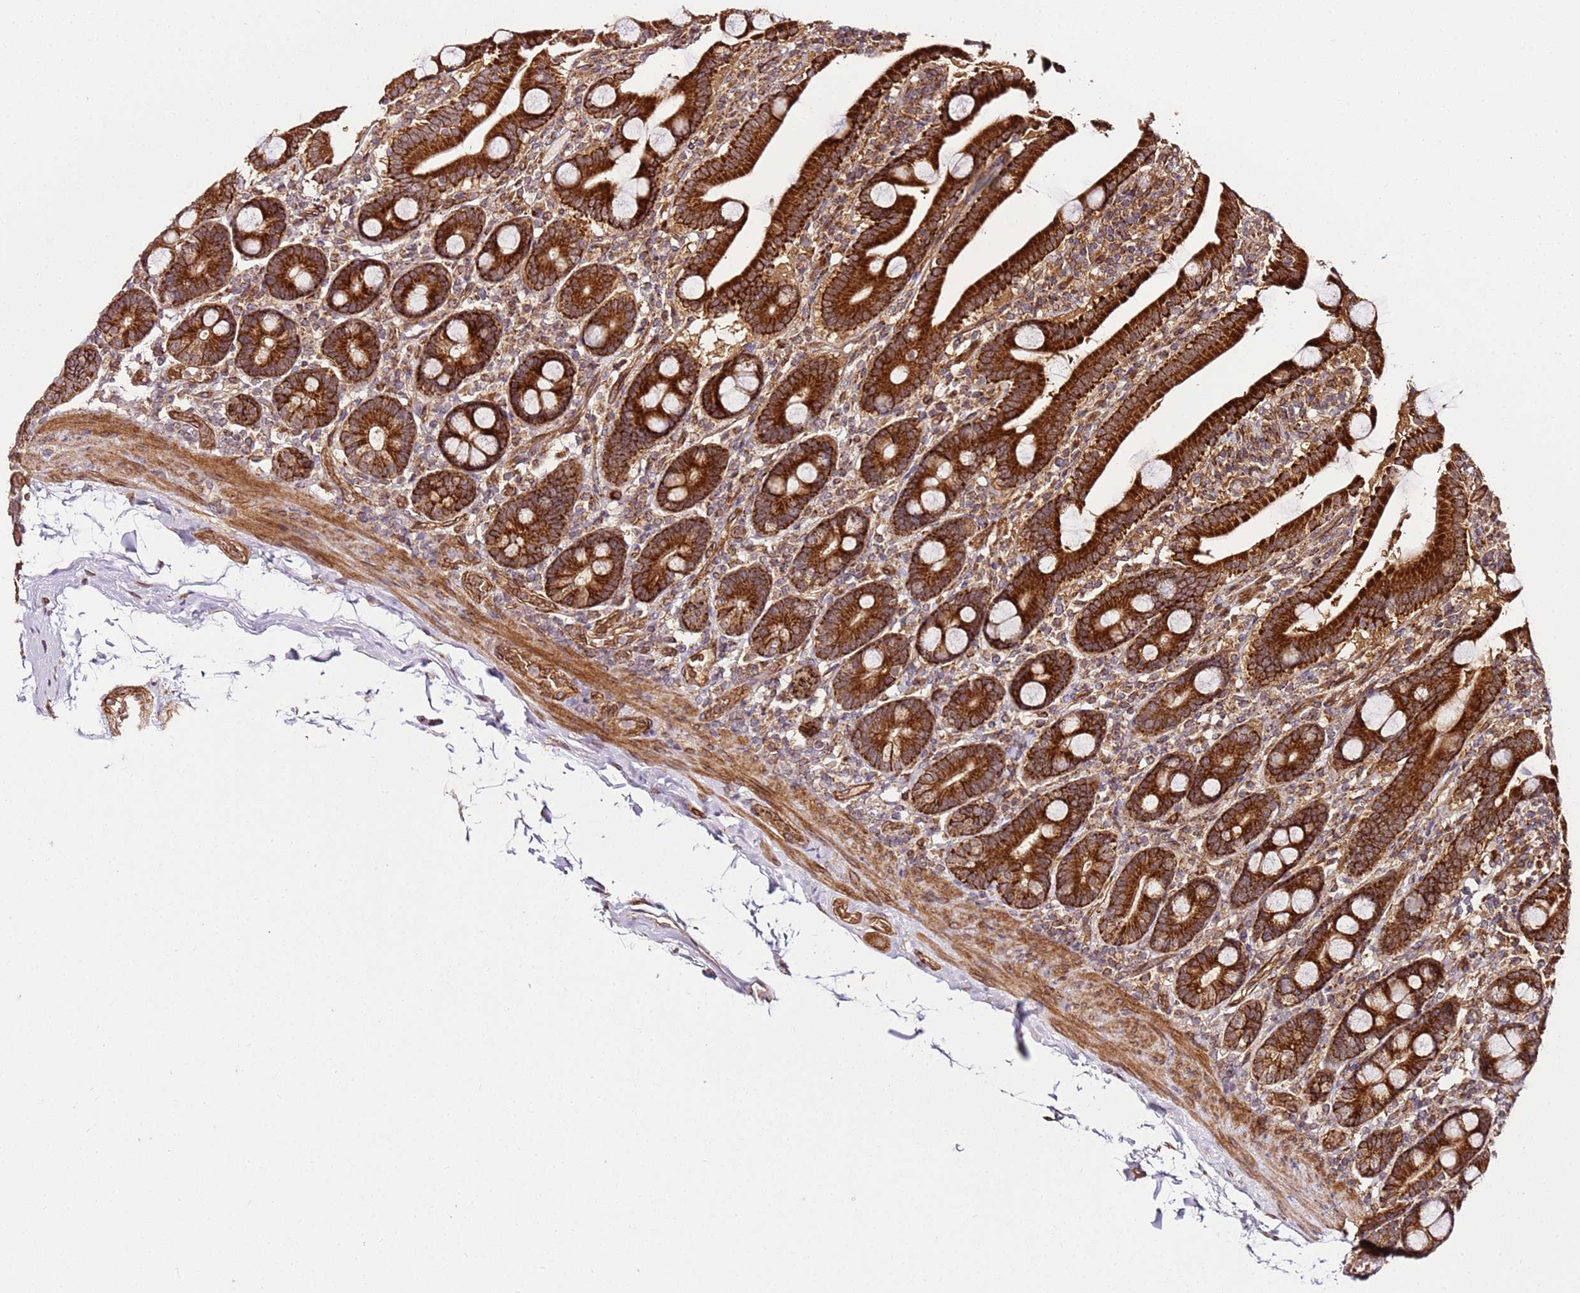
{"staining": {"intensity": "strong", "quantity": ">75%", "location": "cytoplasmic/membranous"}, "tissue": "duodenum", "cell_type": "Glandular cells", "image_type": "normal", "snomed": [{"axis": "morphology", "description": "Normal tissue, NOS"}, {"axis": "topography", "description": "Duodenum"}], "caption": "Normal duodenum displays strong cytoplasmic/membranous expression in about >75% of glandular cells (brown staining indicates protein expression, while blue staining denotes nuclei)..", "gene": "TM2D2", "patient": {"sex": "male", "age": 55}}